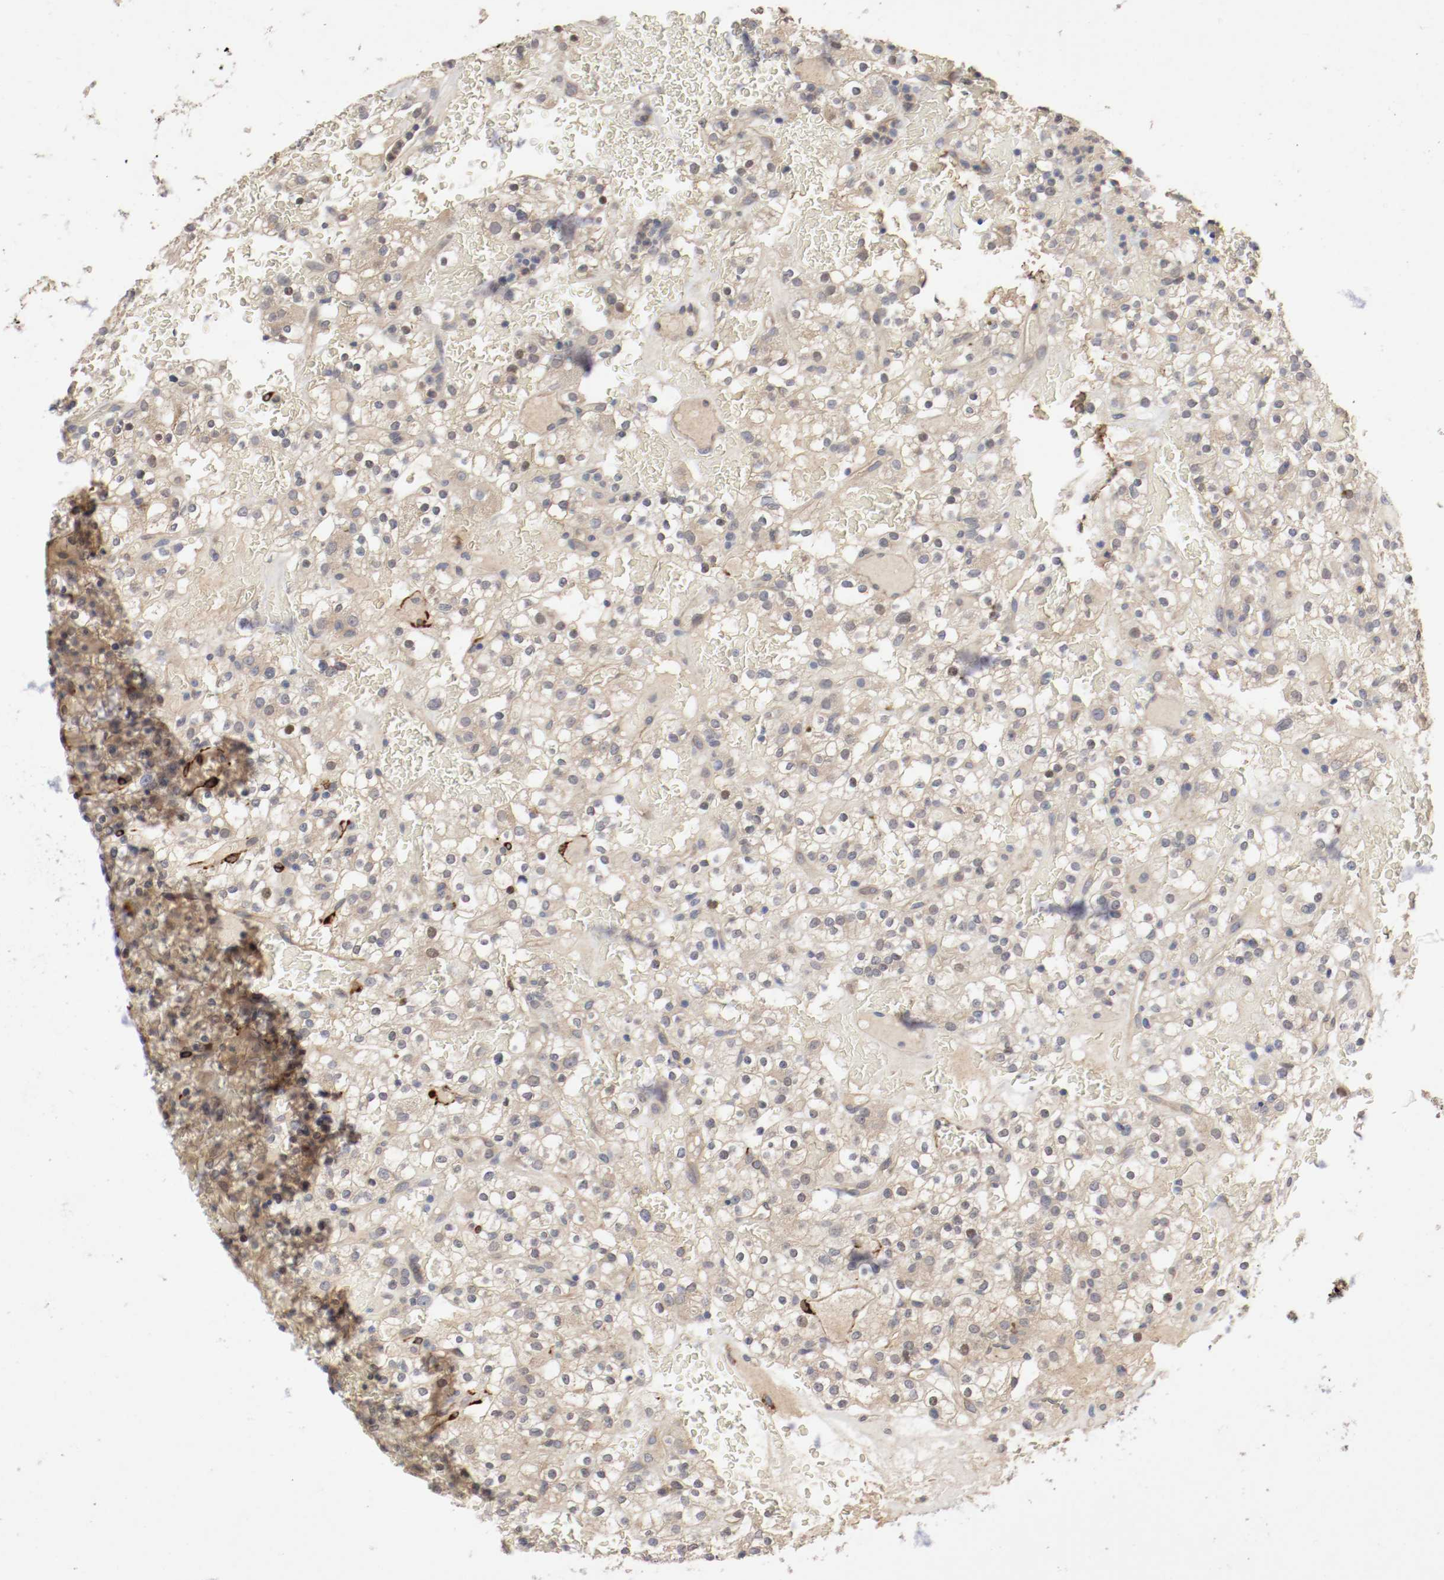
{"staining": {"intensity": "weak", "quantity": ">75%", "location": "cytoplasmic/membranous"}, "tissue": "renal cancer", "cell_type": "Tumor cells", "image_type": "cancer", "snomed": [{"axis": "morphology", "description": "Normal tissue, NOS"}, {"axis": "morphology", "description": "Adenocarcinoma, NOS"}, {"axis": "topography", "description": "Kidney"}], "caption": "Renal cancer (adenocarcinoma) tissue exhibits weak cytoplasmic/membranous staining in approximately >75% of tumor cells, visualized by immunohistochemistry.", "gene": "REN", "patient": {"sex": "female", "age": 72}}